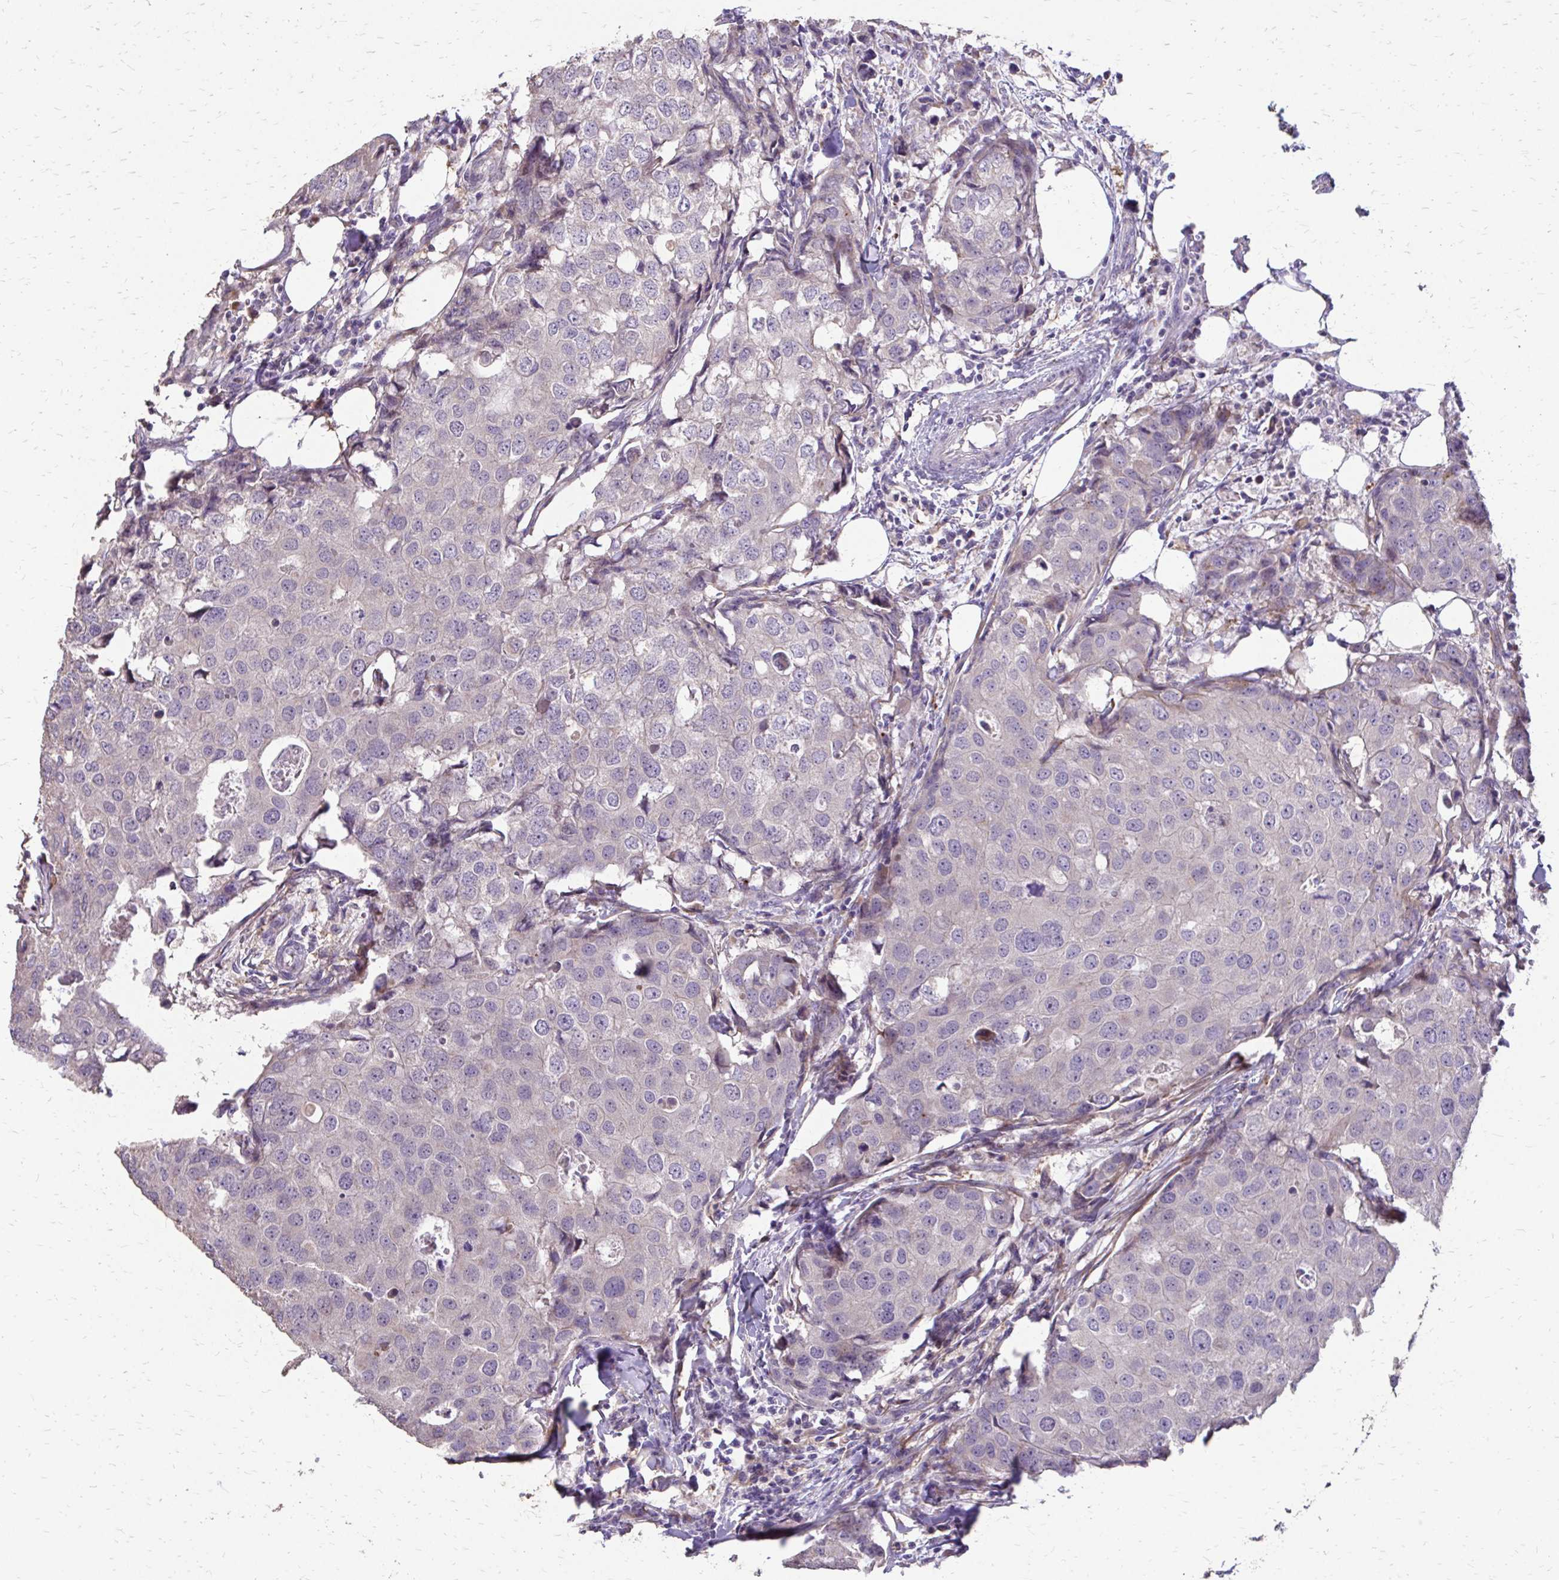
{"staining": {"intensity": "negative", "quantity": "none", "location": "none"}, "tissue": "breast cancer", "cell_type": "Tumor cells", "image_type": "cancer", "snomed": [{"axis": "morphology", "description": "Duct carcinoma"}, {"axis": "topography", "description": "Breast"}], "caption": "IHC histopathology image of neoplastic tissue: human breast cancer stained with DAB (3,3'-diaminobenzidine) shows no significant protein staining in tumor cells.", "gene": "MYORG", "patient": {"sex": "female", "age": 27}}